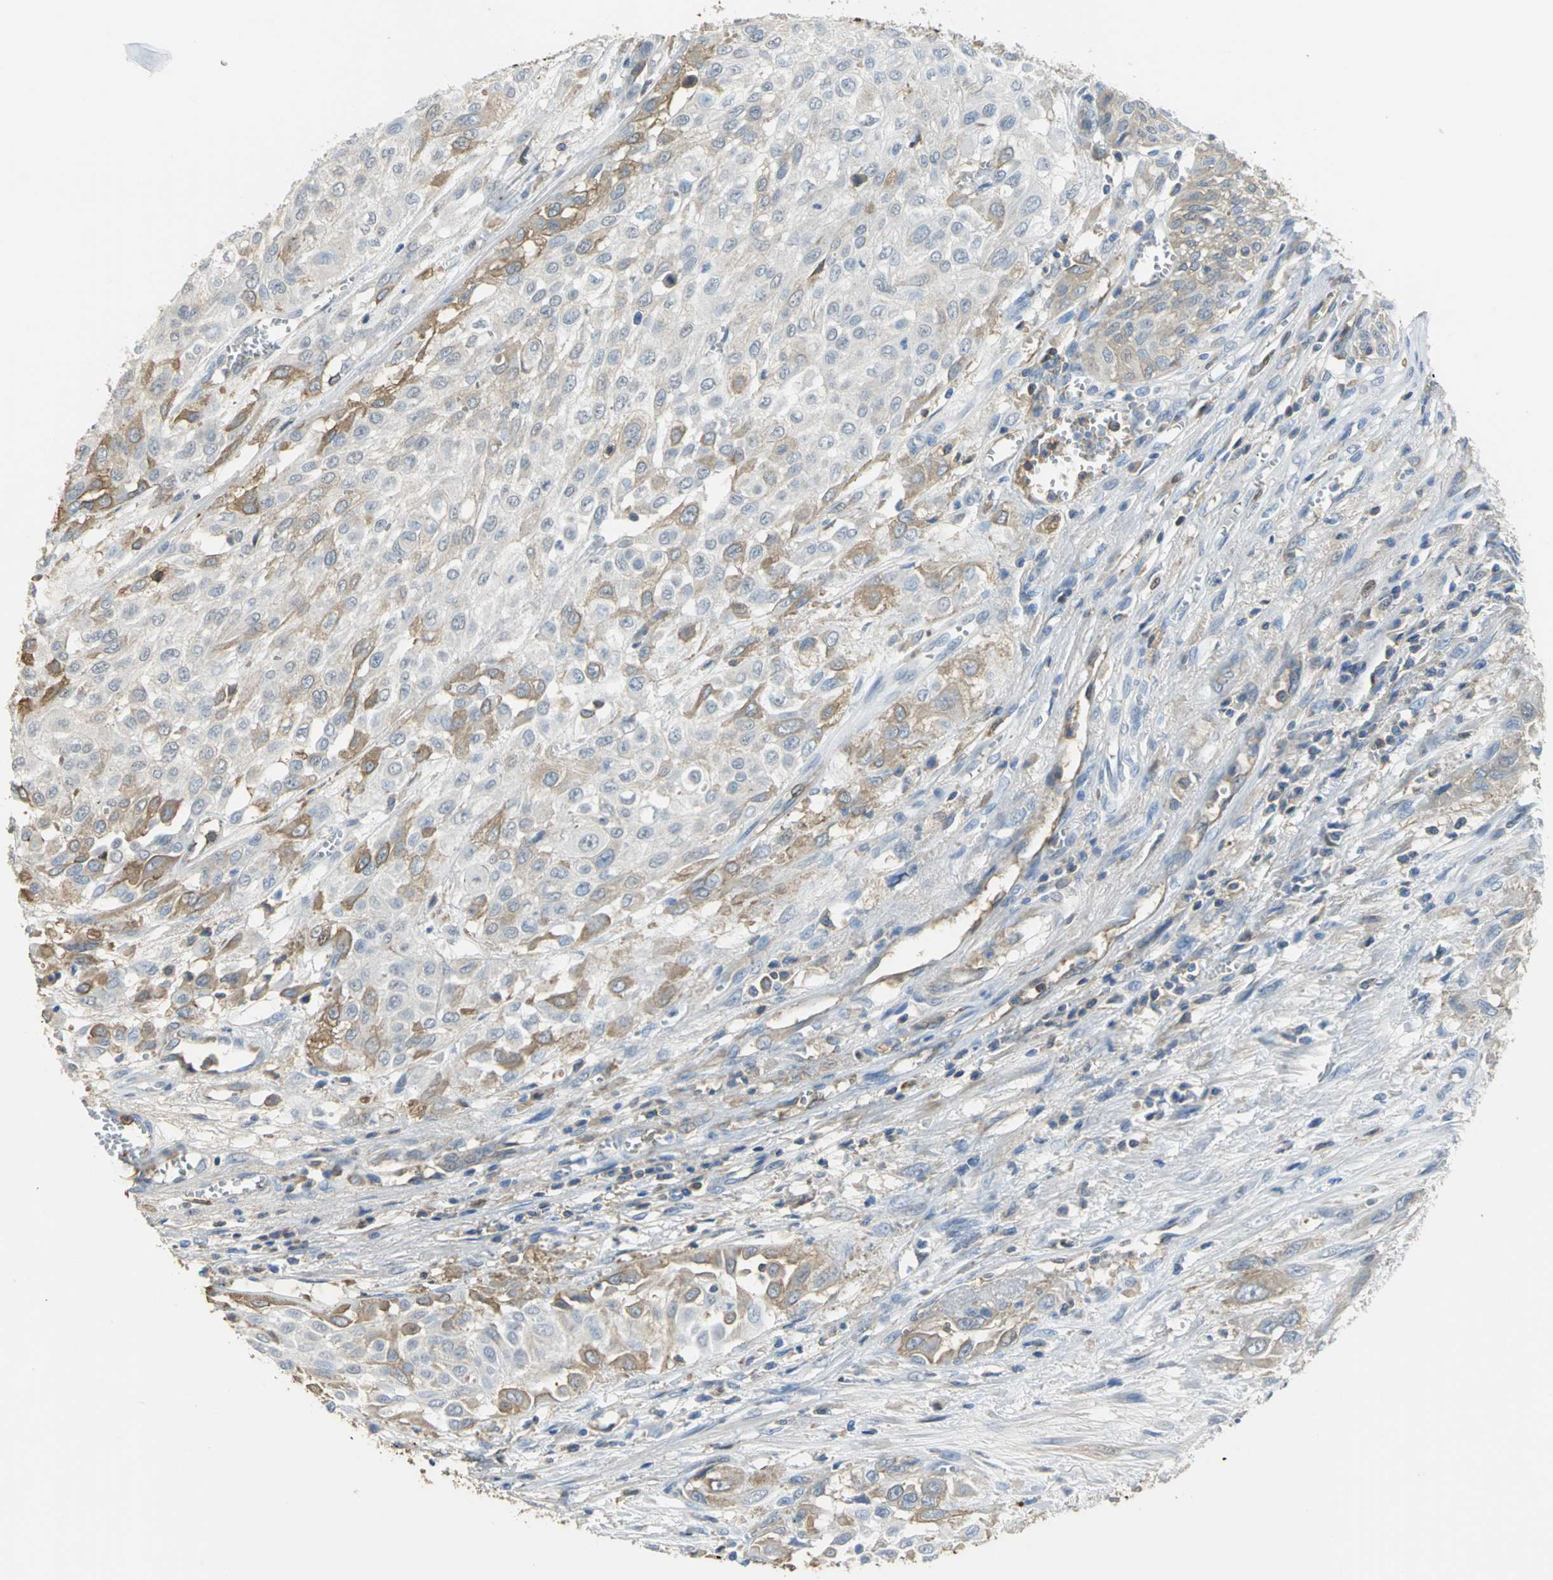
{"staining": {"intensity": "moderate", "quantity": ">75%", "location": "cytoplasmic/membranous"}, "tissue": "urothelial cancer", "cell_type": "Tumor cells", "image_type": "cancer", "snomed": [{"axis": "morphology", "description": "Urothelial carcinoma, High grade"}, {"axis": "topography", "description": "Urinary bladder"}], "caption": "Human high-grade urothelial carcinoma stained with a brown dye shows moderate cytoplasmic/membranous positive staining in about >75% of tumor cells.", "gene": "GYG2", "patient": {"sex": "male", "age": 57}}